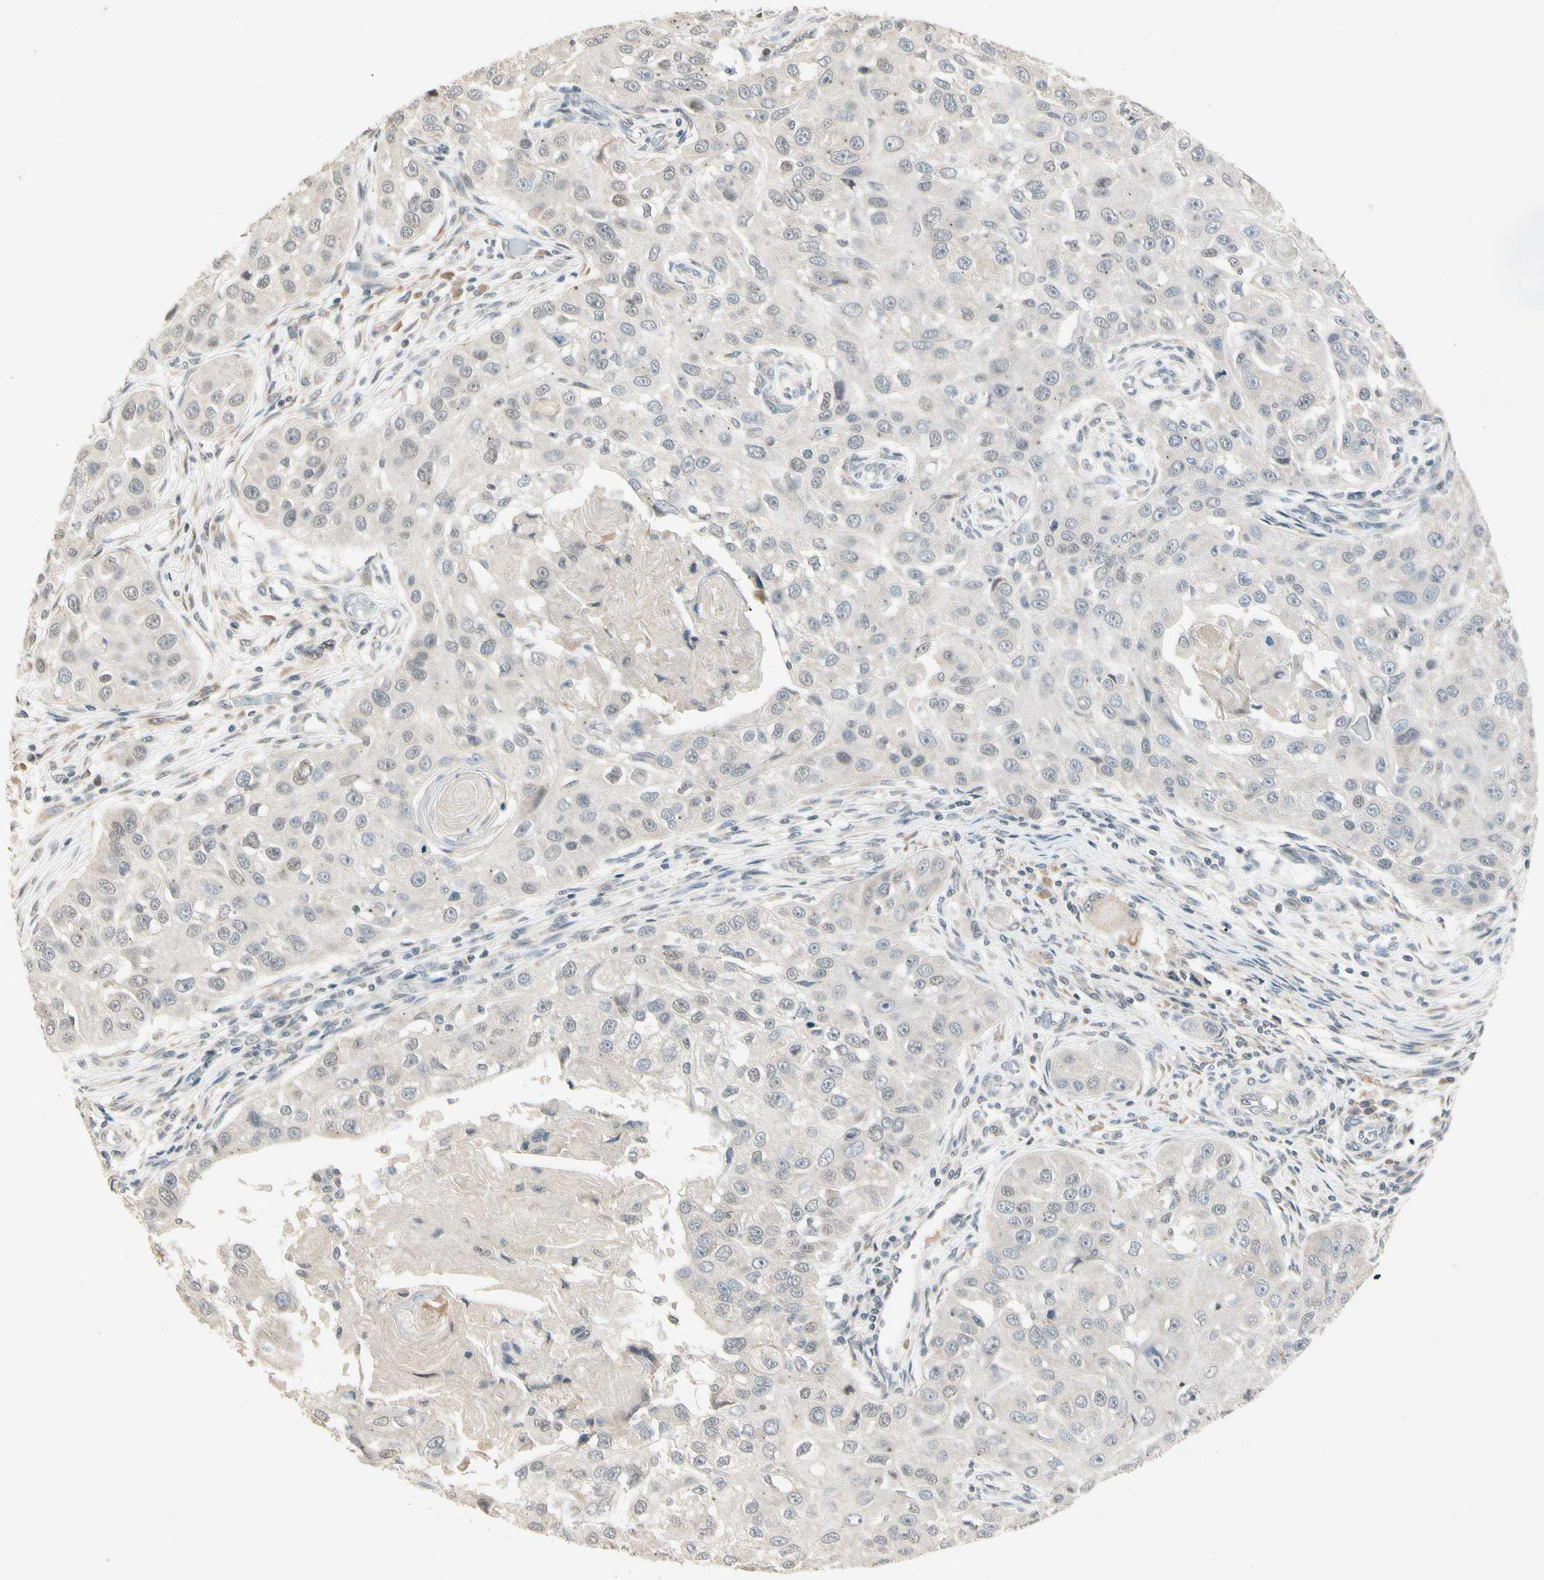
{"staining": {"intensity": "negative", "quantity": "none", "location": "none"}, "tissue": "head and neck cancer", "cell_type": "Tumor cells", "image_type": "cancer", "snomed": [{"axis": "morphology", "description": "Normal tissue, NOS"}, {"axis": "morphology", "description": "Squamous cell carcinoma, NOS"}, {"axis": "topography", "description": "Skeletal muscle"}, {"axis": "topography", "description": "Head-Neck"}], "caption": "Tumor cells show no significant protein staining in head and neck squamous cell carcinoma.", "gene": "ZBTB4", "patient": {"sex": "male", "age": 51}}